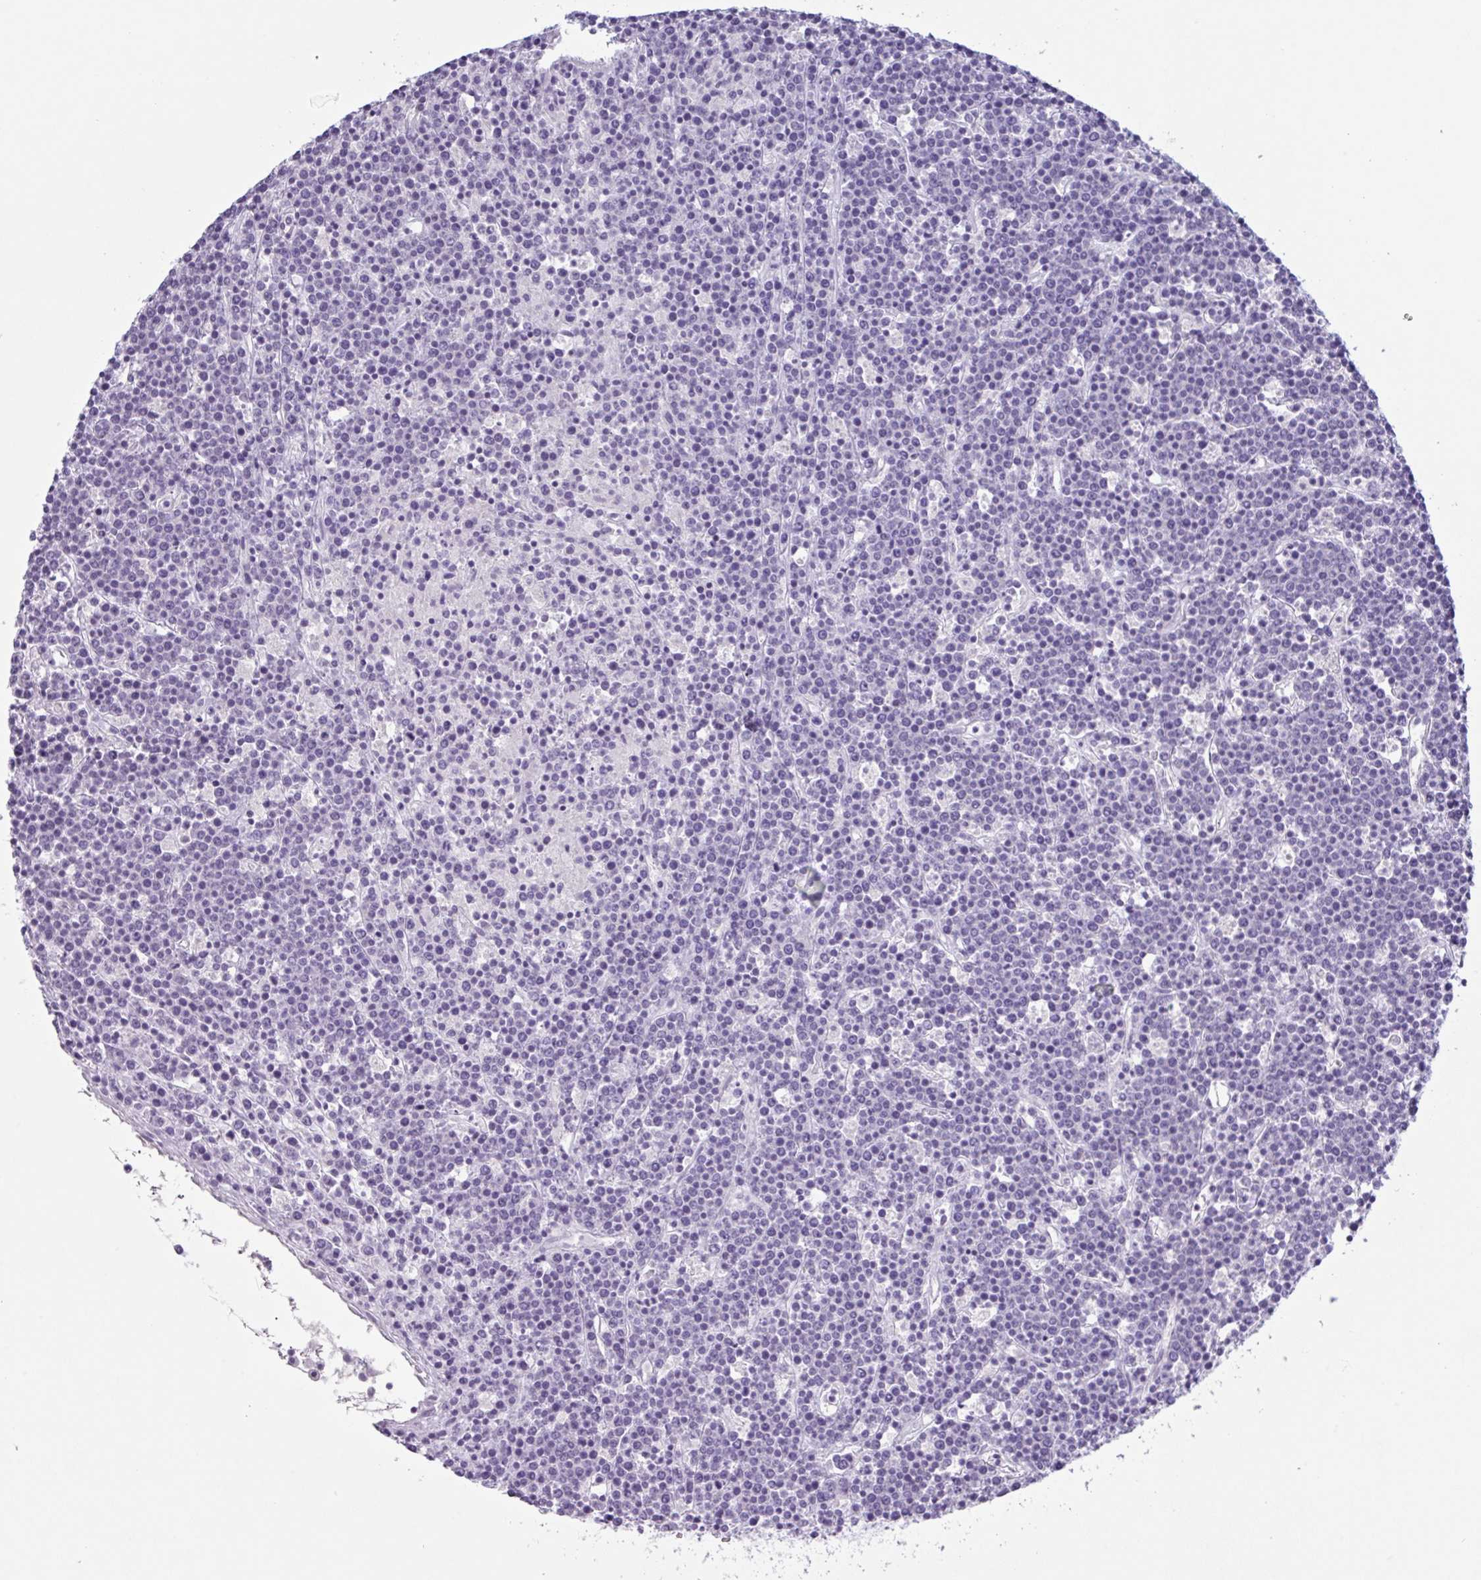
{"staining": {"intensity": "negative", "quantity": "none", "location": "none"}, "tissue": "lymphoma", "cell_type": "Tumor cells", "image_type": "cancer", "snomed": [{"axis": "morphology", "description": "Malignant lymphoma, non-Hodgkin's type, High grade"}, {"axis": "topography", "description": "Ovary"}], "caption": "Protein analysis of lymphoma reveals no significant staining in tumor cells.", "gene": "CTSE", "patient": {"sex": "female", "age": 56}}